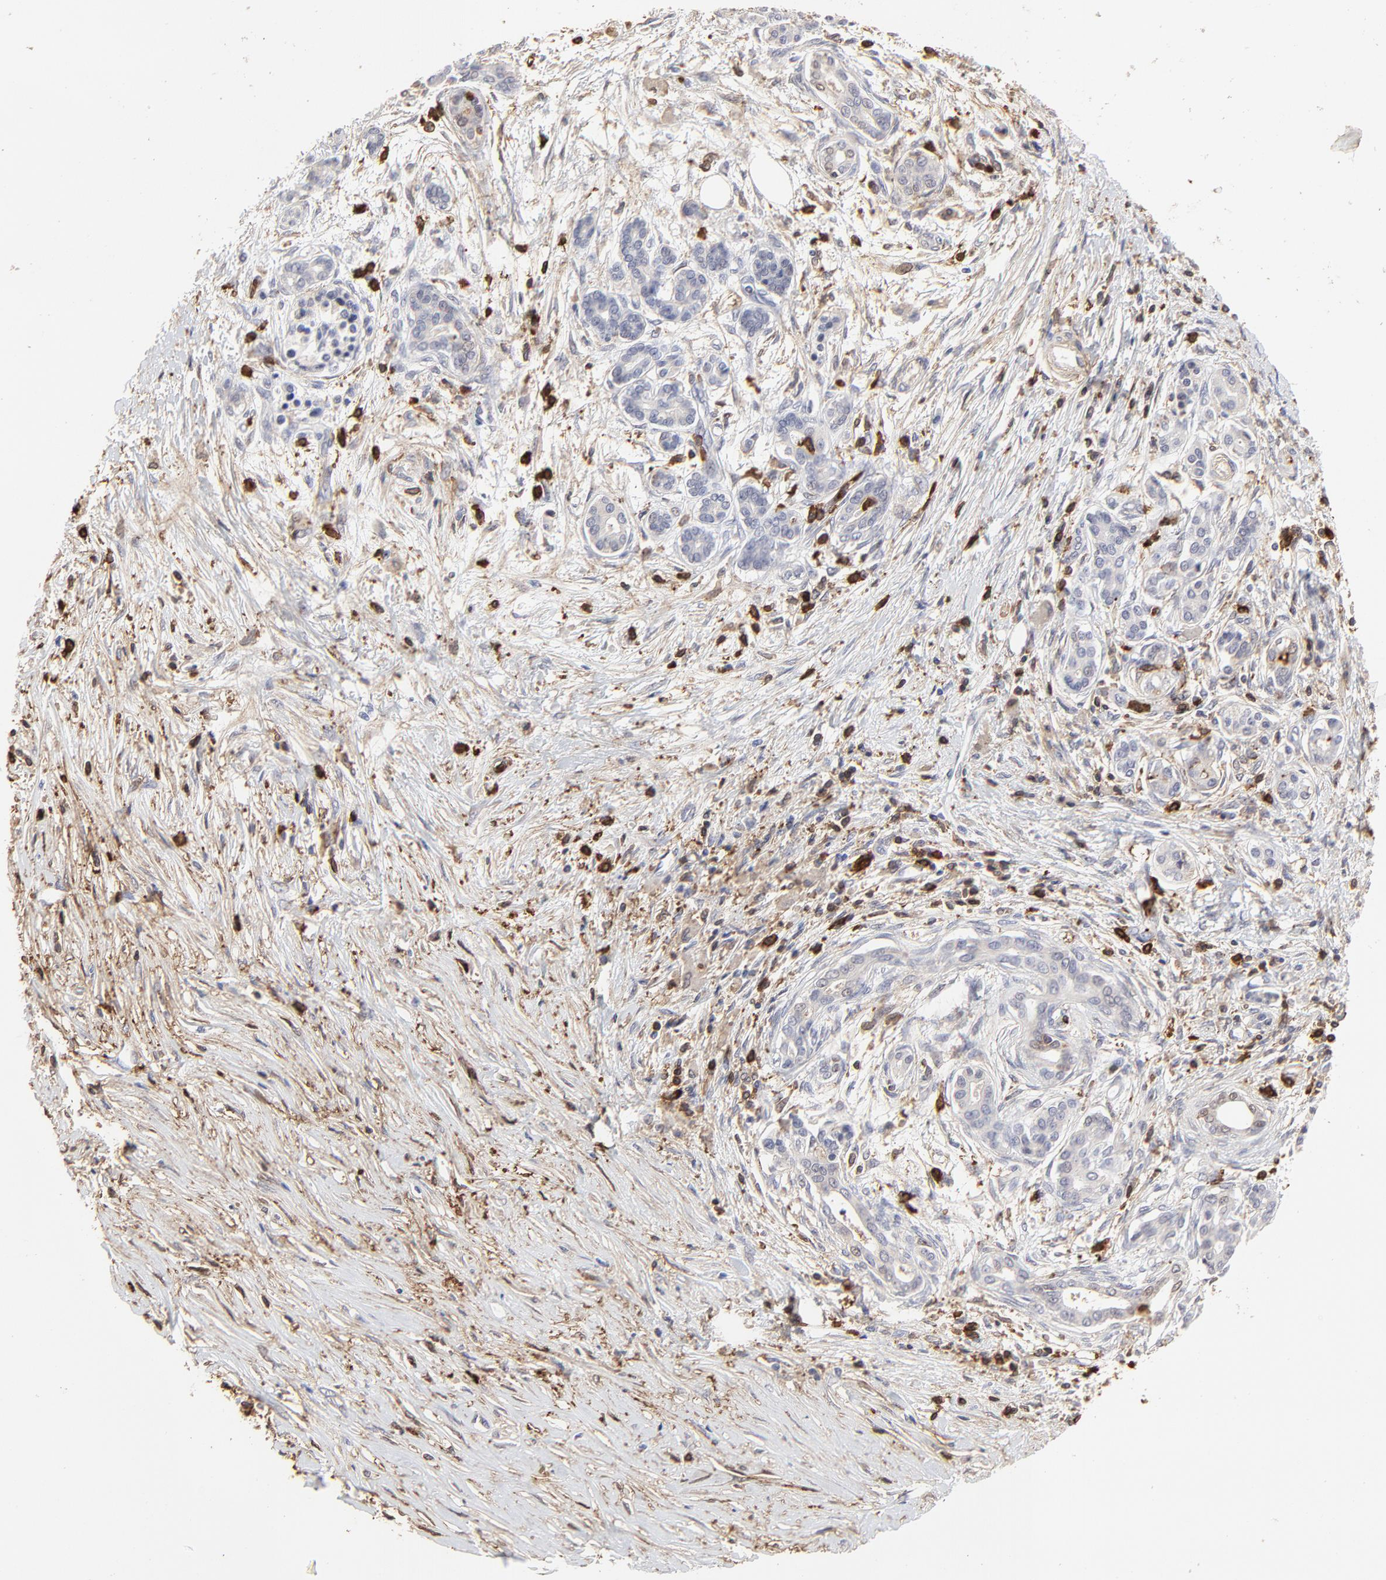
{"staining": {"intensity": "negative", "quantity": "none", "location": "none"}, "tissue": "pancreatic cancer", "cell_type": "Tumor cells", "image_type": "cancer", "snomed": [{"axis": "morphology", "description": "Adenocarcinoma, NOS"}, {"axis": "topography", "description": "Pancreas"}], "caption": "An image of human adenocarcinoma (pancreatic) is negative for staining in tumor cells.", "gene": "SLC6A14", "patient": {"sex": "female", "age": 59}}